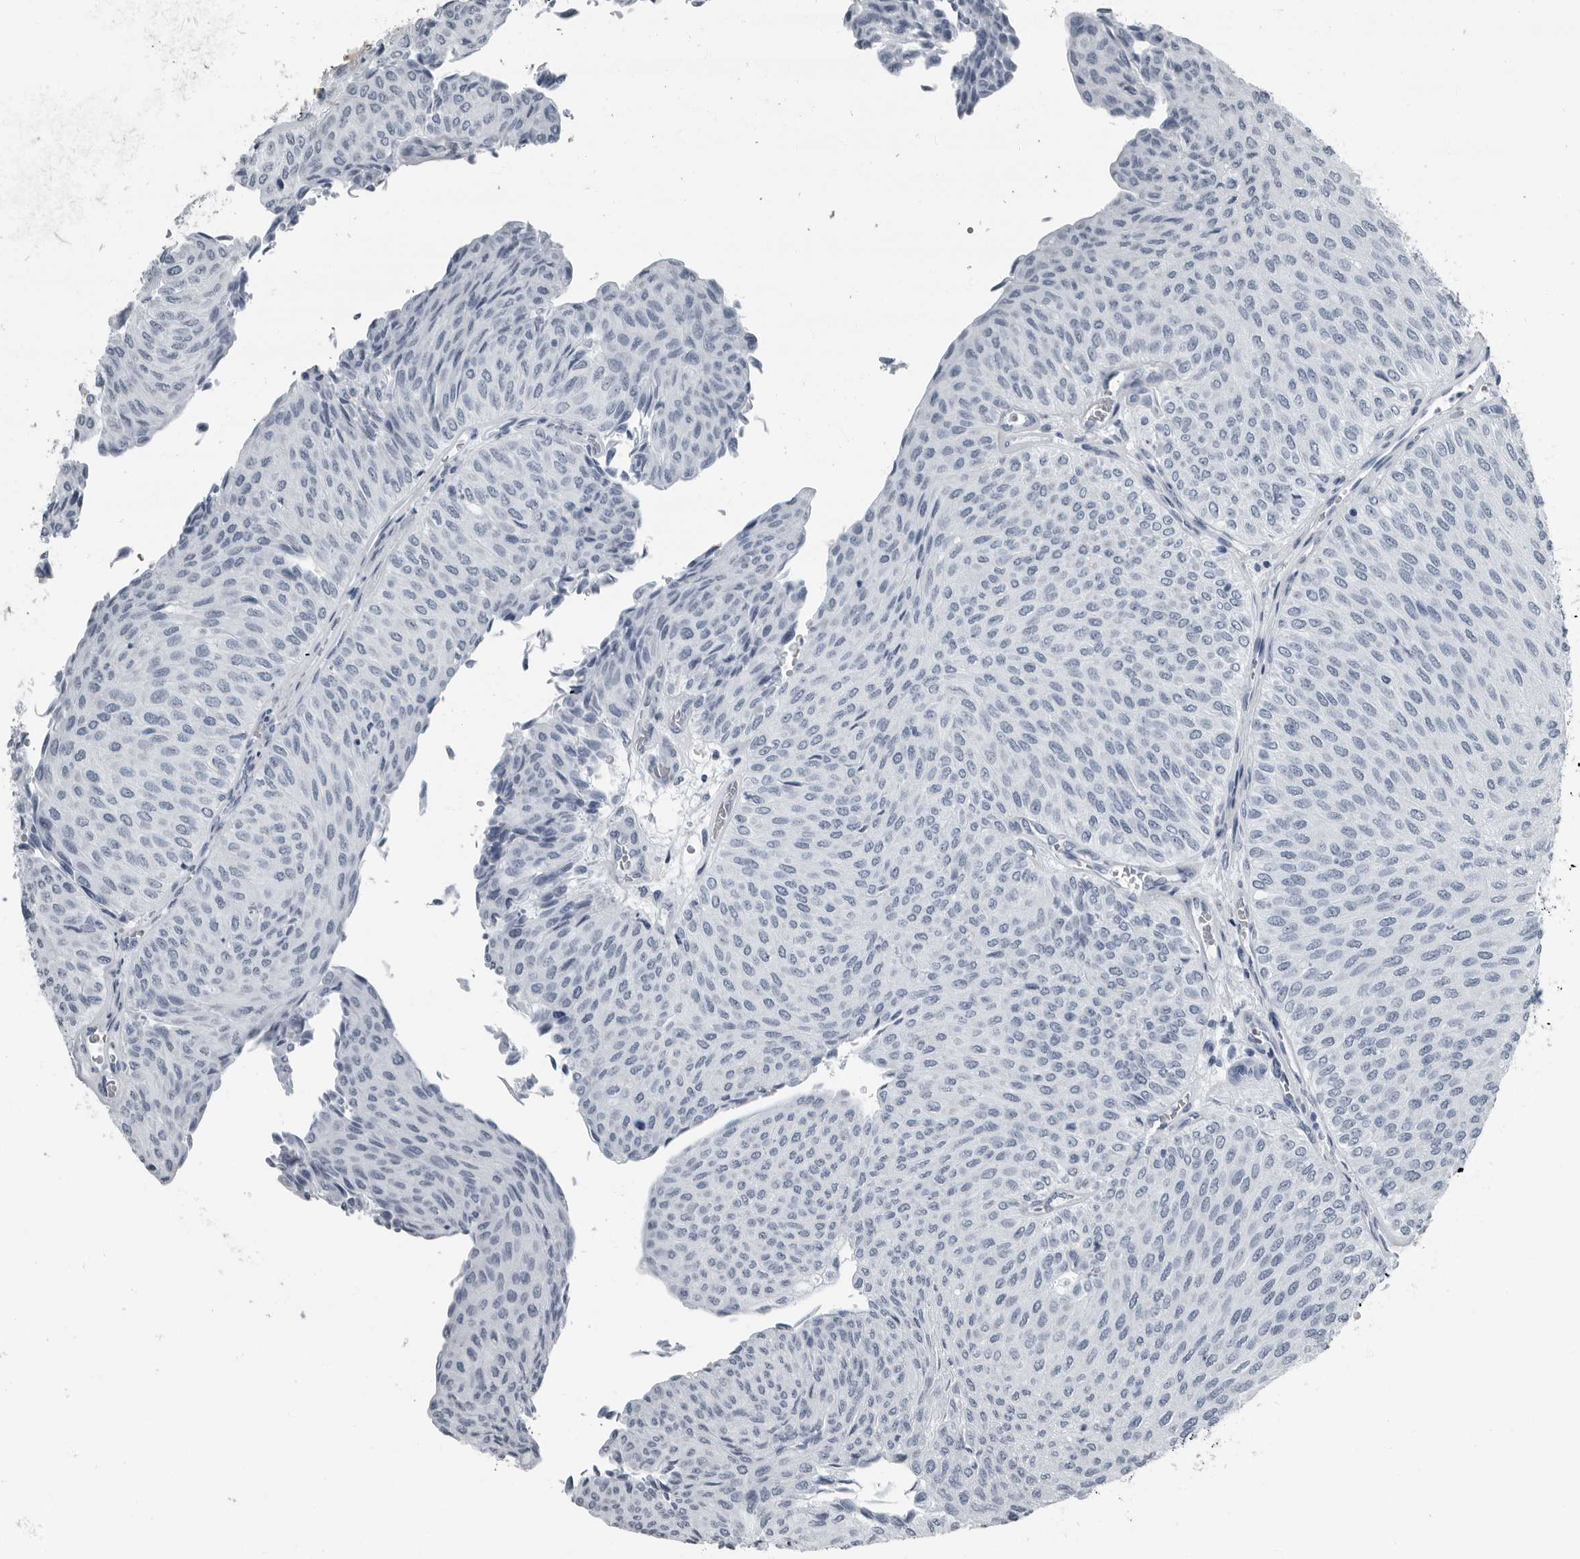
{"staining": {"intensity": "negative", "quantity": "none", "location": "none"}, "tissue": "urothelial cancer", "cell_type": "Tumor cells", "image_type": "cancer", "snomed": [{"axis": "morphology", "description": "Urothelial carcinoma, Low grade"}, {"axis": "topography", "description": "Urinary bladder"}], "caption": "Image shows no protein positivity in tumor cells of low-grade urothelial carcinoma tissue. (Brightfield microscopy of DAB immunohistochemistry (IHC) at high magnification).", "gene": "PRSS1", "patient": {"sex": "male", "age": 78}}